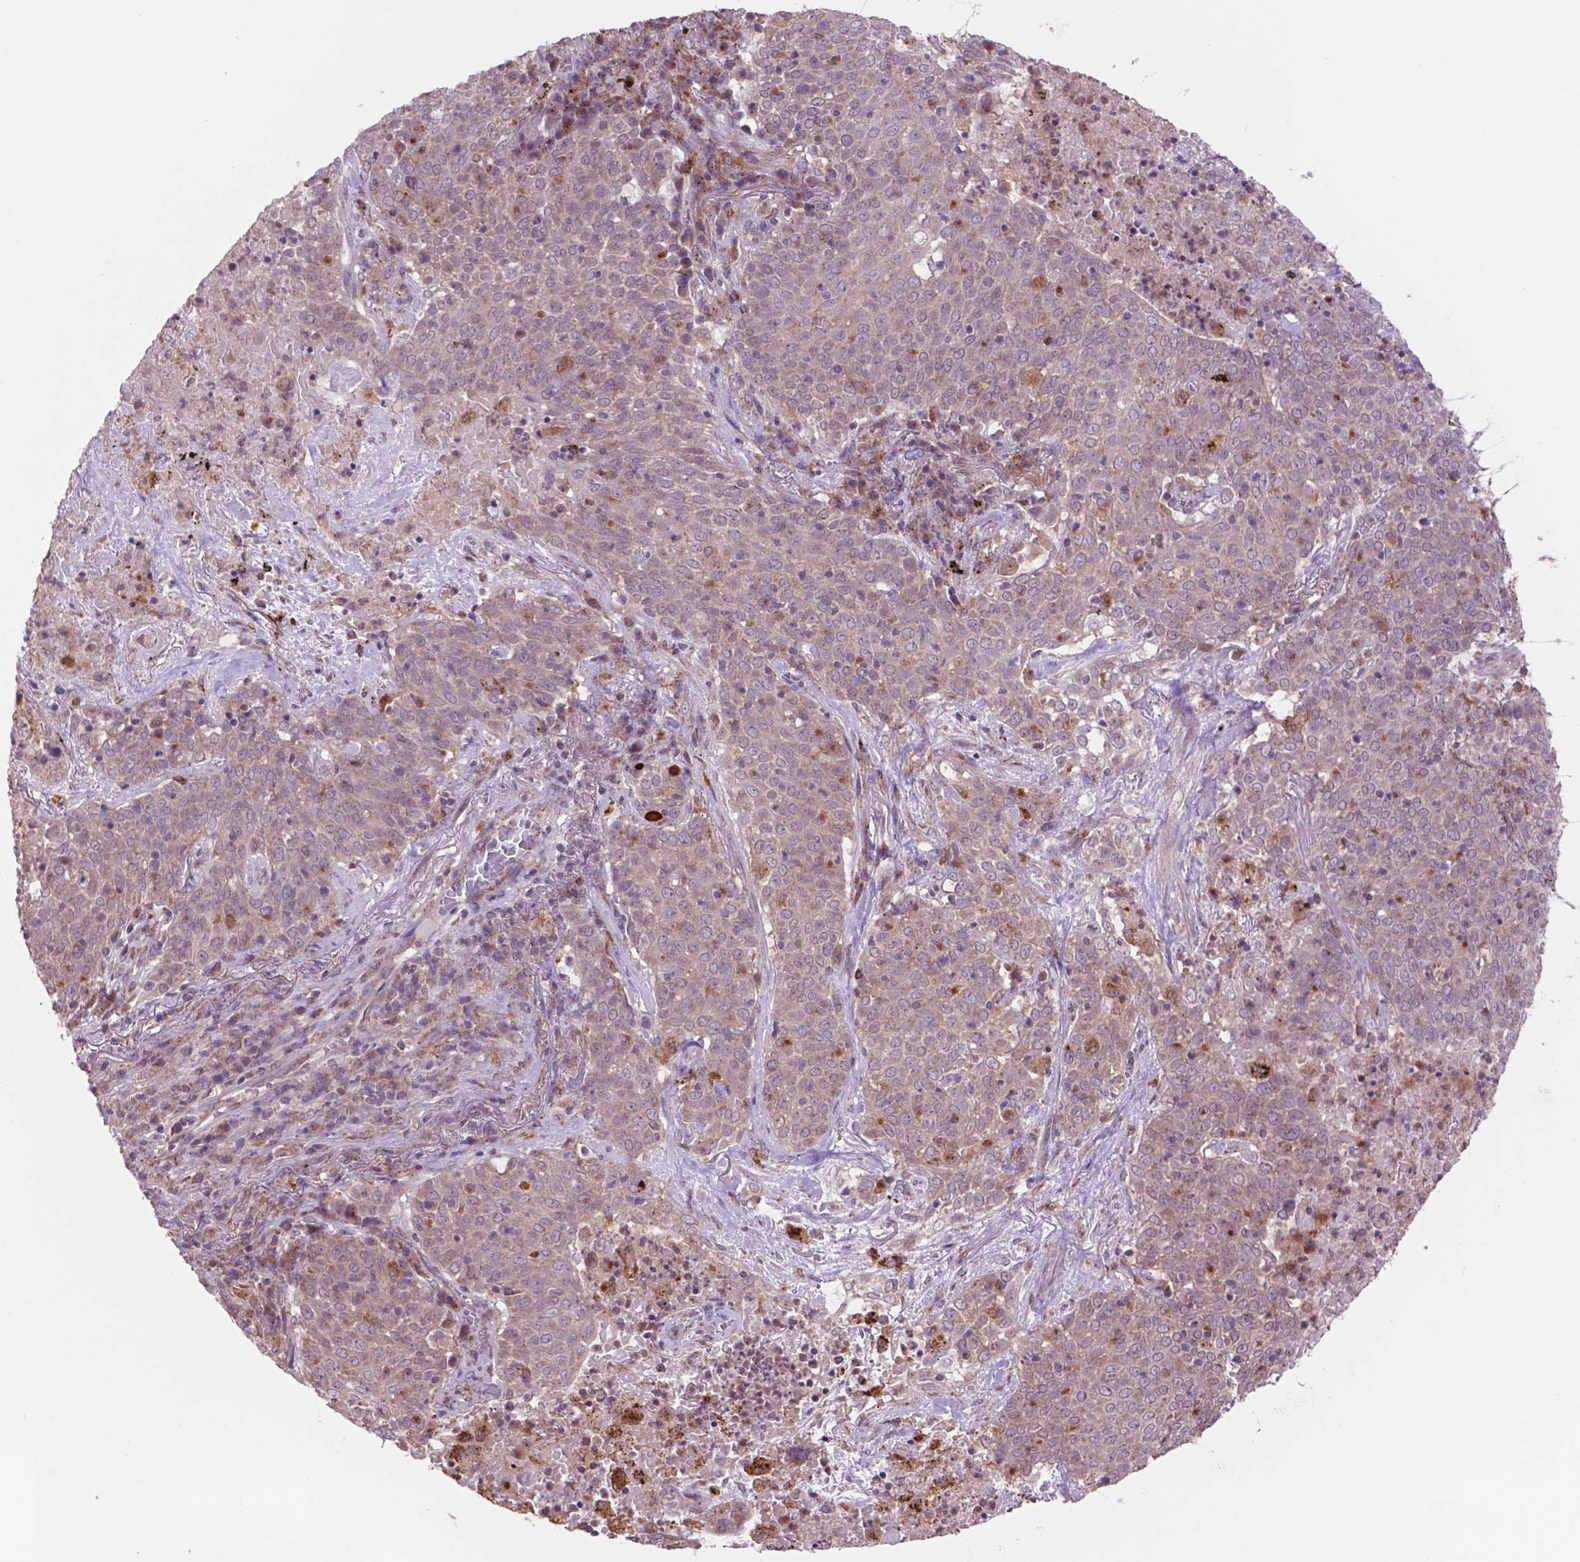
{"staining": {"intensity": "weak", "quantity": ">75%", "location": "cytoplasmic/membranous"}, "tissue": "lung cancer", "cell_type": "Tumor cells", "image_type": "cancer", "snomed": [{"axis": "morphology", "description": "Squamous cell carcinoma, NOS"}, {"axis": "topography", "description": "Lung"}], "caption": "Tumor cells show weak cytoplasmic/membranous staining in about >75% of cells in lung cancer.", "gene": "GLB1", "patient": {"sex": "male", "age": 82}}